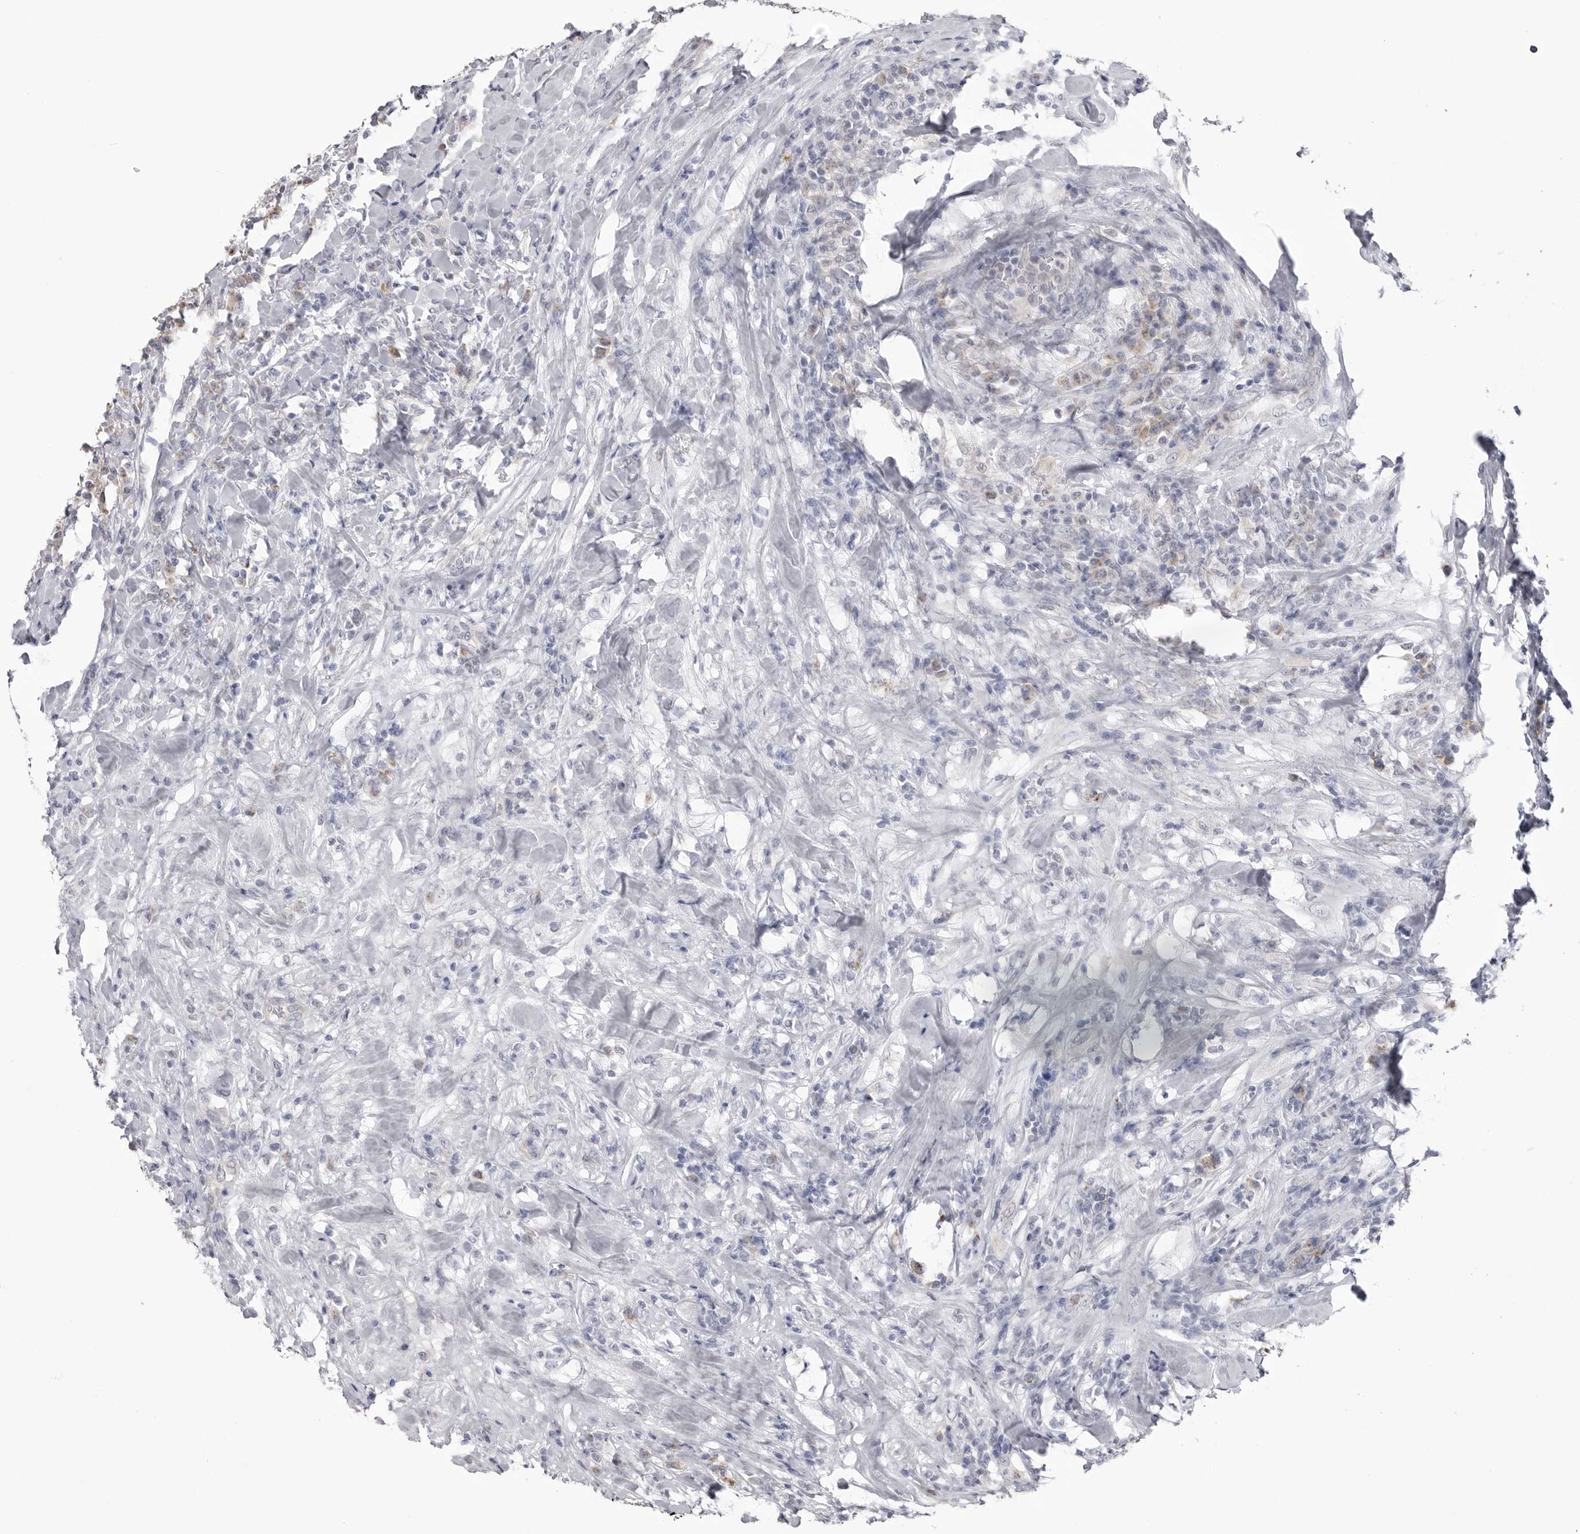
{"staining": {"intensity": "moderate", "quantity": "25%-75%", "location": "cytoplasmic/membranous"}, "tissue": "breast cancer", "cell_type": "Tumor cells", "image_type": "cancer", "snomed": [{"axis": "morphology", "description": "Duct carcinoma"}, {"axis": "topography", "description": "Breast"}], "caption": "This is an image of IHC staining of breast cancer (infiltrating ductal carcinoma), which shows moderate staining in the cytoplasmic/membranous of tumor cells.", "gene": "FH", "patient": {"sex": "female", "age": 37}}